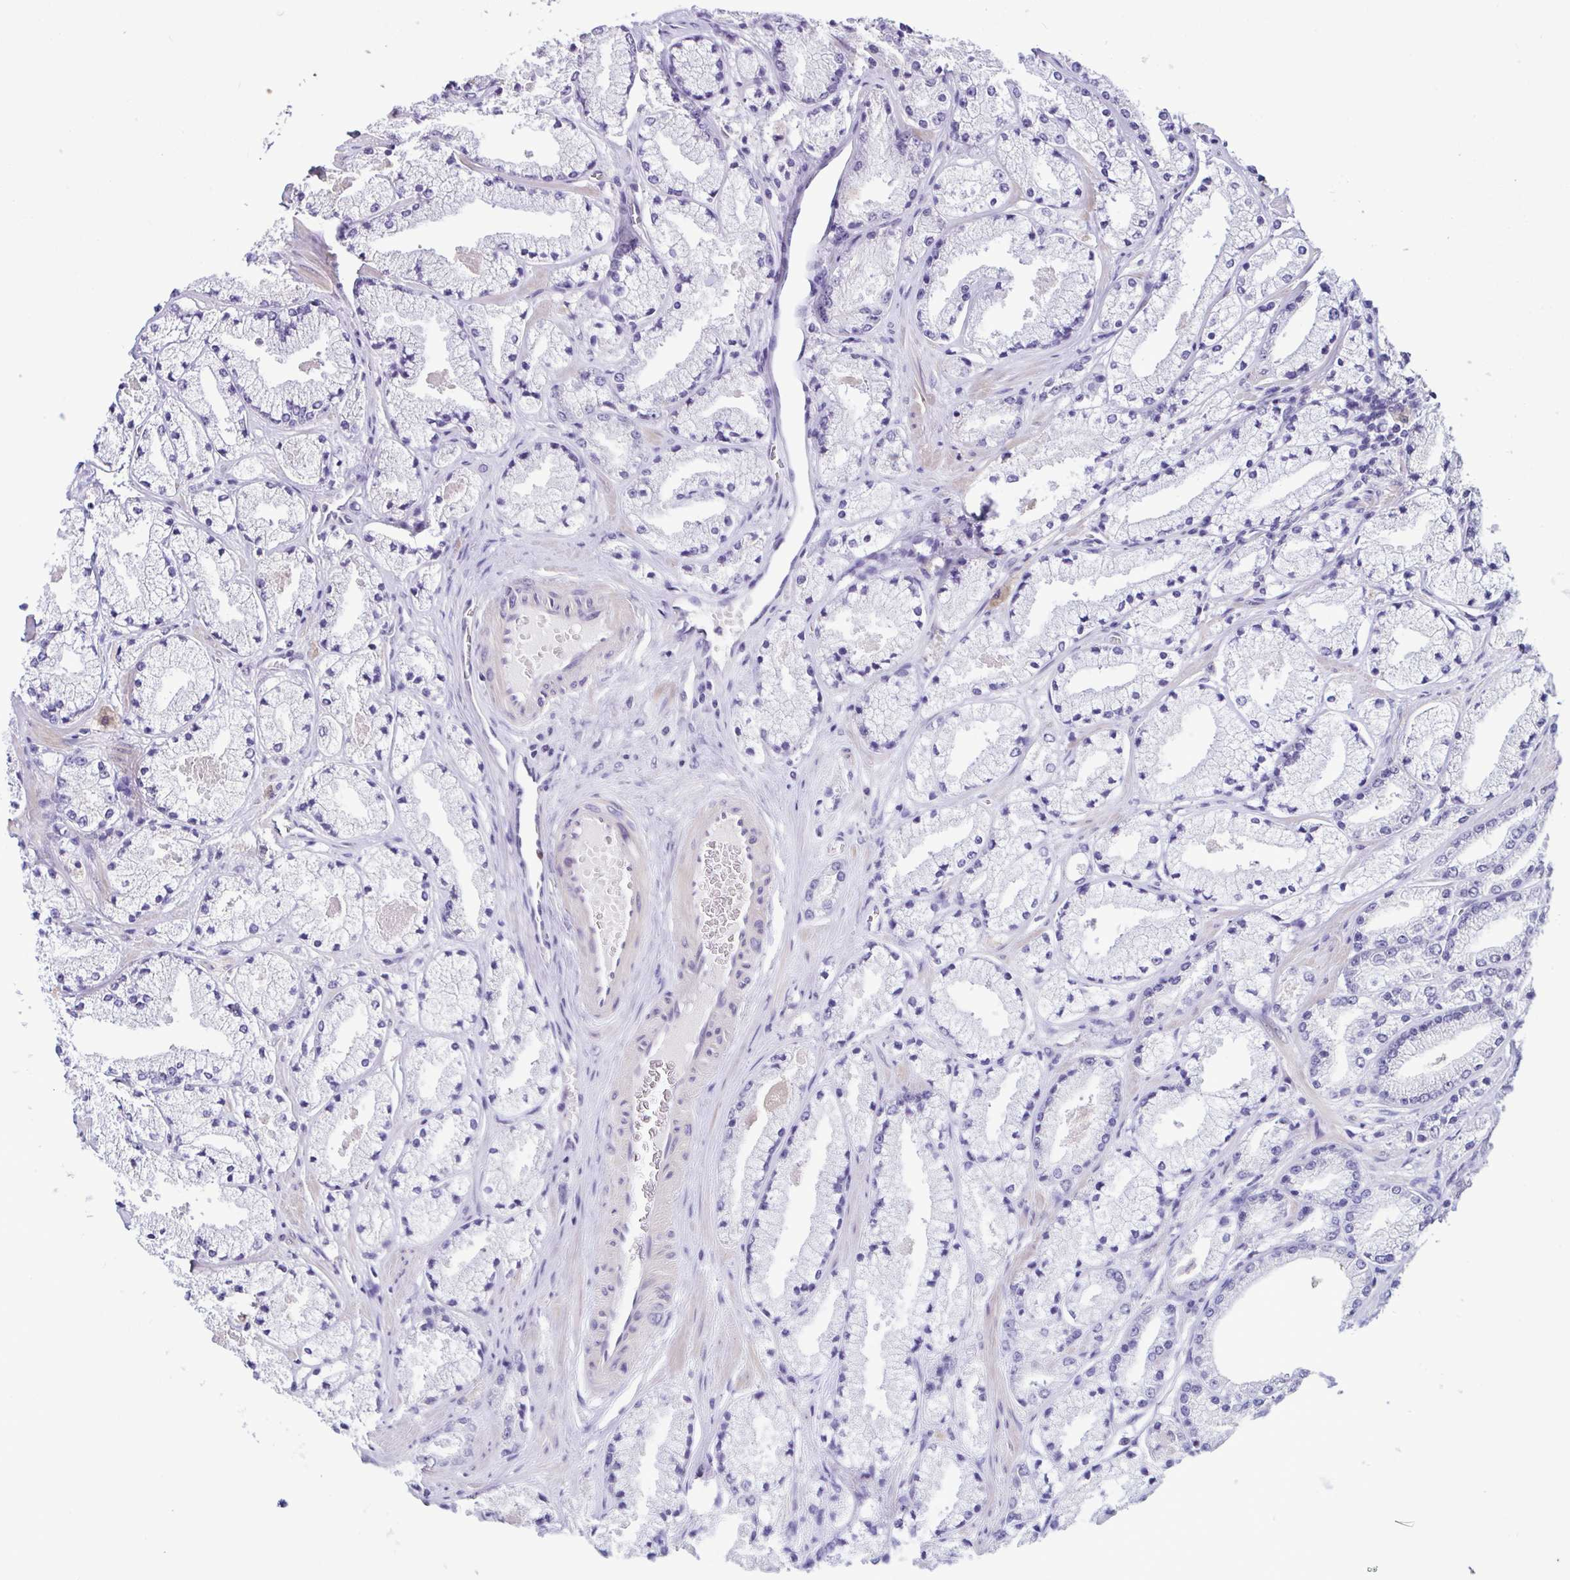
{"staining": {"intensity": "negative", "quantity": "none", "location": "none"}, "tissue": "prostate cancer", "cell_type": "Tumor cells", "image_type": "cancer", "snomed": [{"axis": "morphology", "description": "Adenocarcinoma, High grade"}, {"axis": "topography", "description": "Prostate"}], "caption": "IHC micrograph of human high-grade adenocarcinoma (prostate) stained for a protein (brown), which displays no positivity in tumor cells. (DAB (3,3'-diaminobenzidine) immunohistochemistry (IHC) with hematoxylin counter stain).", "gene": "ACTRT3", "patient": {"sex": "male", "age": 63}}